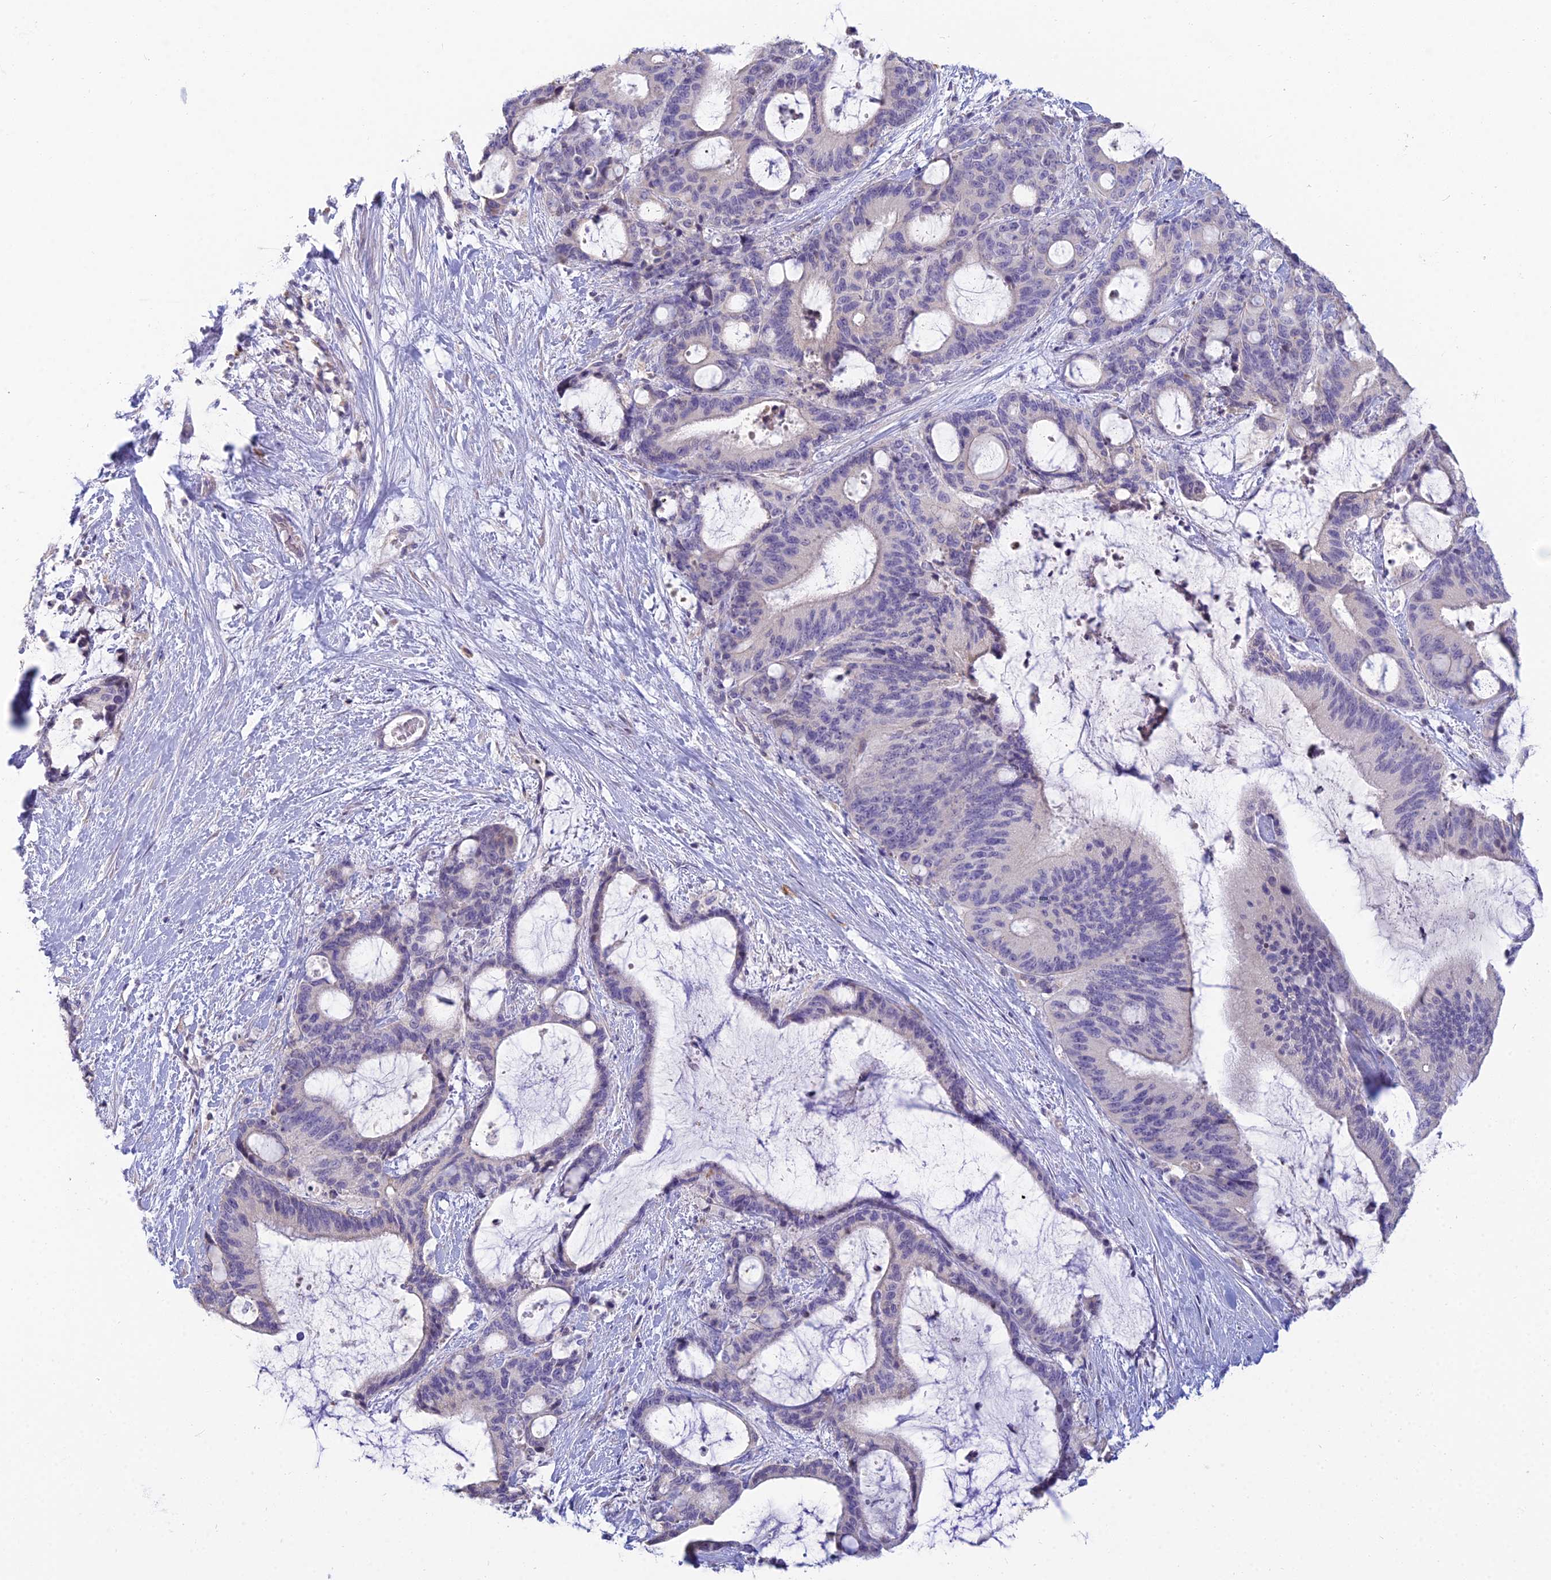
{"staining": {"intensity": "negative", "quantity": "none", "location": "none"}, "tissue": "liver cancer", "cell_type": "Tumor cells", "image_type": "cancer", "snomed": [{"axis": "morphology", "description": "Normal tissue, NOS"}, {"axis": "morphology", "description": "Cholangiocarcinoma"}, {"axis": "topography", "description": "Liver"}, {"axis": "topography", "description": "Peripheral nerve tissue"}], "caption": "The photomicrograph demonstrates no significant staining in tumor cells of cholangiocarcinoma (liver).", "gene": "CFAP206", "patient": {"sex": "female", "age": 73}}